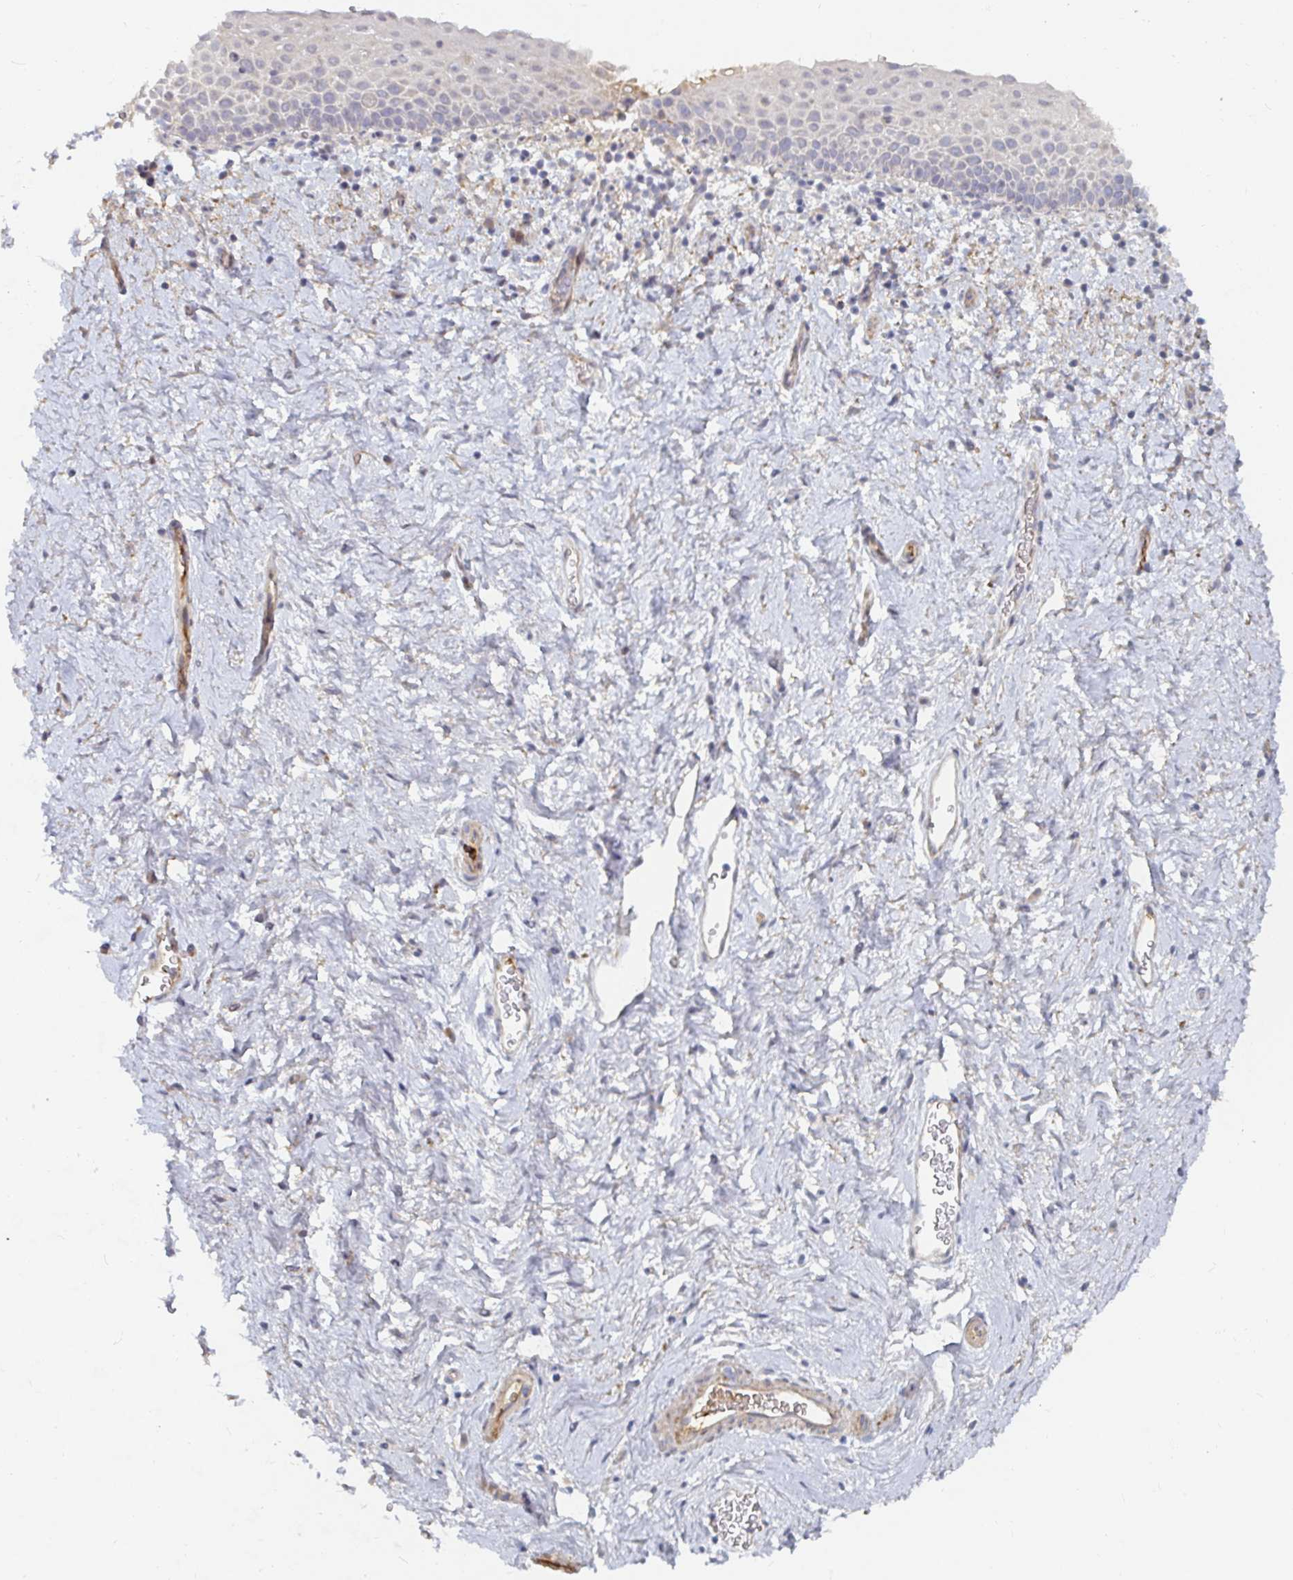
{"staining": {"intensity": "negative", "quantity": "none", "location": "none"}, "tissue": "vagina", "cell_type": "Squamous epithelial cells", "image_type": "normal", "snomed": [{"axis": "morphology", "description": "Normal tissue, NOS"}, {"axis": "topography", "description": "Vagina"}], "caption": "Histopathology image shows no protein positivity in squamous epithelial cells of normal vagina.", "gene": "NME9", "patient": {"sex": "female", "age": 61}}